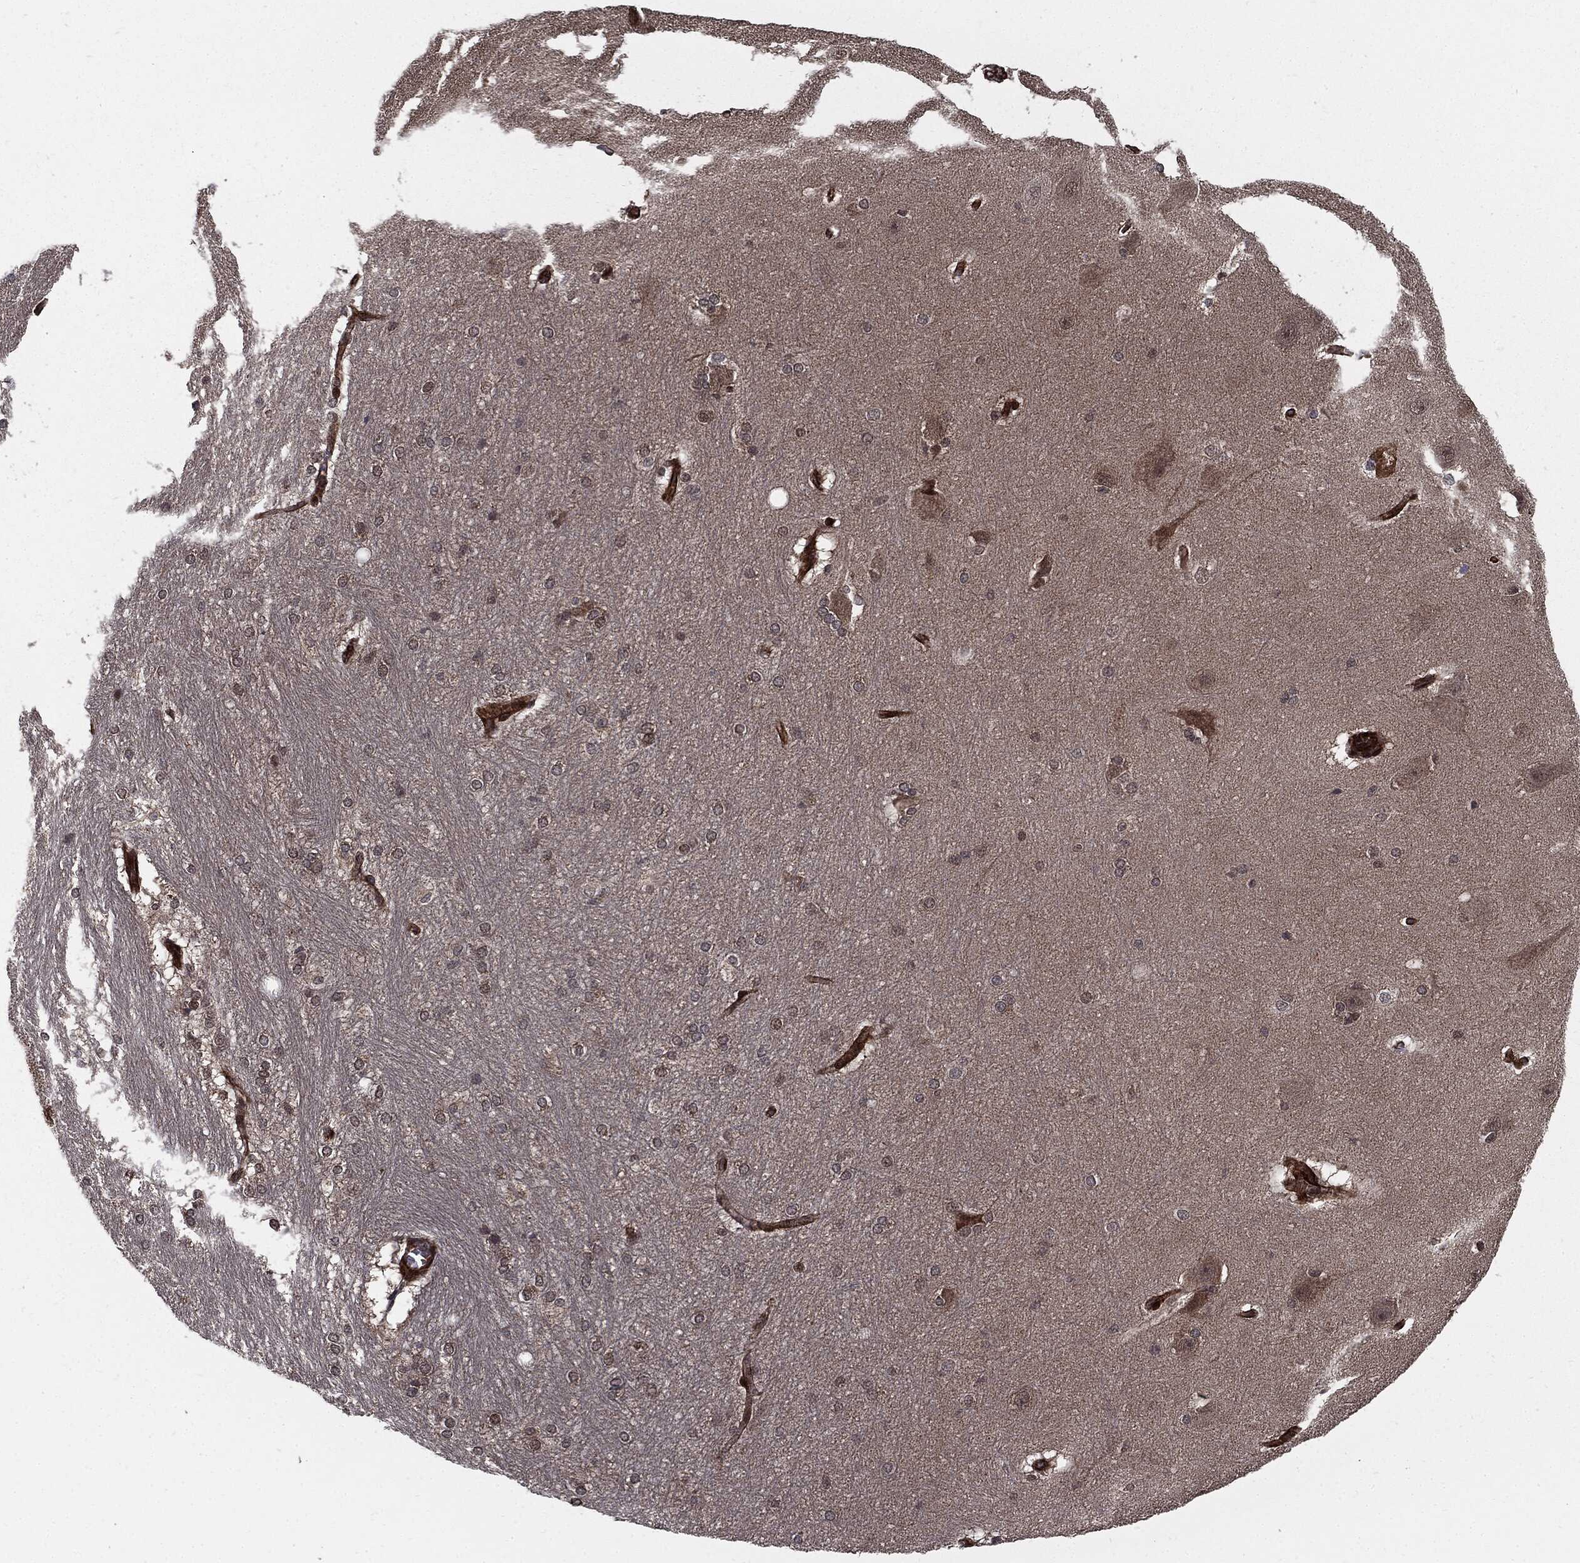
{"staining": {"intensity": "negative", "quantity": "none", "location": "none"}, "tissue": "hippocampus", "cell_type": "Glial cells", "image_type": "normal", "snomed": [{"axis": "morphology", "description": "Normal tissue, NOS"}, {"axis": "topography", "description": "Cerebral cortex"}, {"axis": "topography", "description": "Hippocampus"}], "caption": "Micrograph shows no significant protein positivity in glial cells of normal hippocampus. (DAB IHC visualized using brightfield microscopy, high magnification).", "gene": "PTPA", "patient": {"sex": "female", "age": 19}}